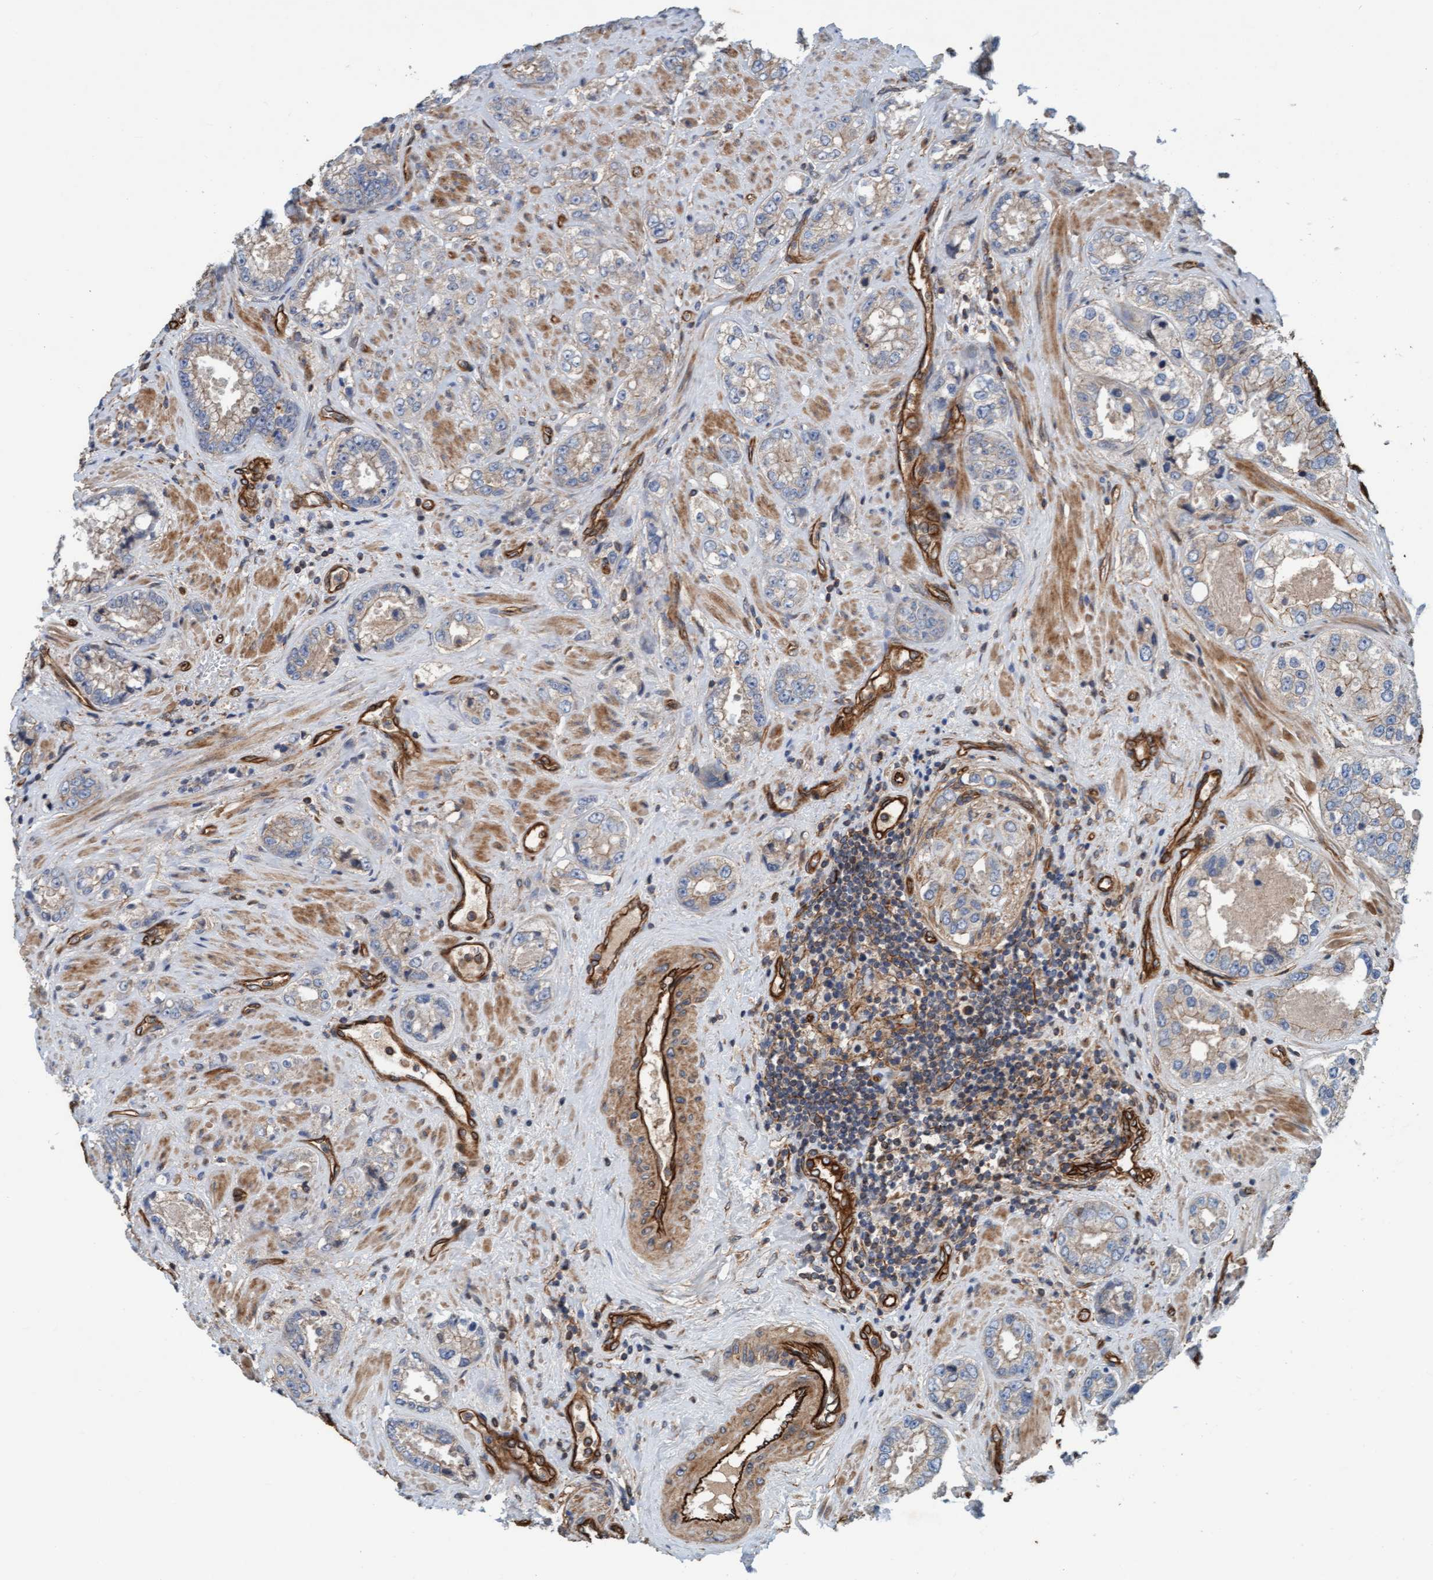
{"staining": {"intensity": "weak", "quantity": "<25%", "location": "cytoplasmic/membranous"}, "tissue": "prostate cancer", "cell_type": "Tumor cells", "image_type": "cancer", "snomed": [{"axis": "morphology", "description": "Adenocarcinoma, High grade"}, {"axis": "topography", "description": "Prostate"}], "caption": "The IHC micrograph has no significant staining in tumor cells of prostate high-grade adenocarcinoma tissue. (DAB immunohistochemistry (IHC), high magnification).", "gene": "STXBP4", "patient": {"sex": "male", "age": 61}}